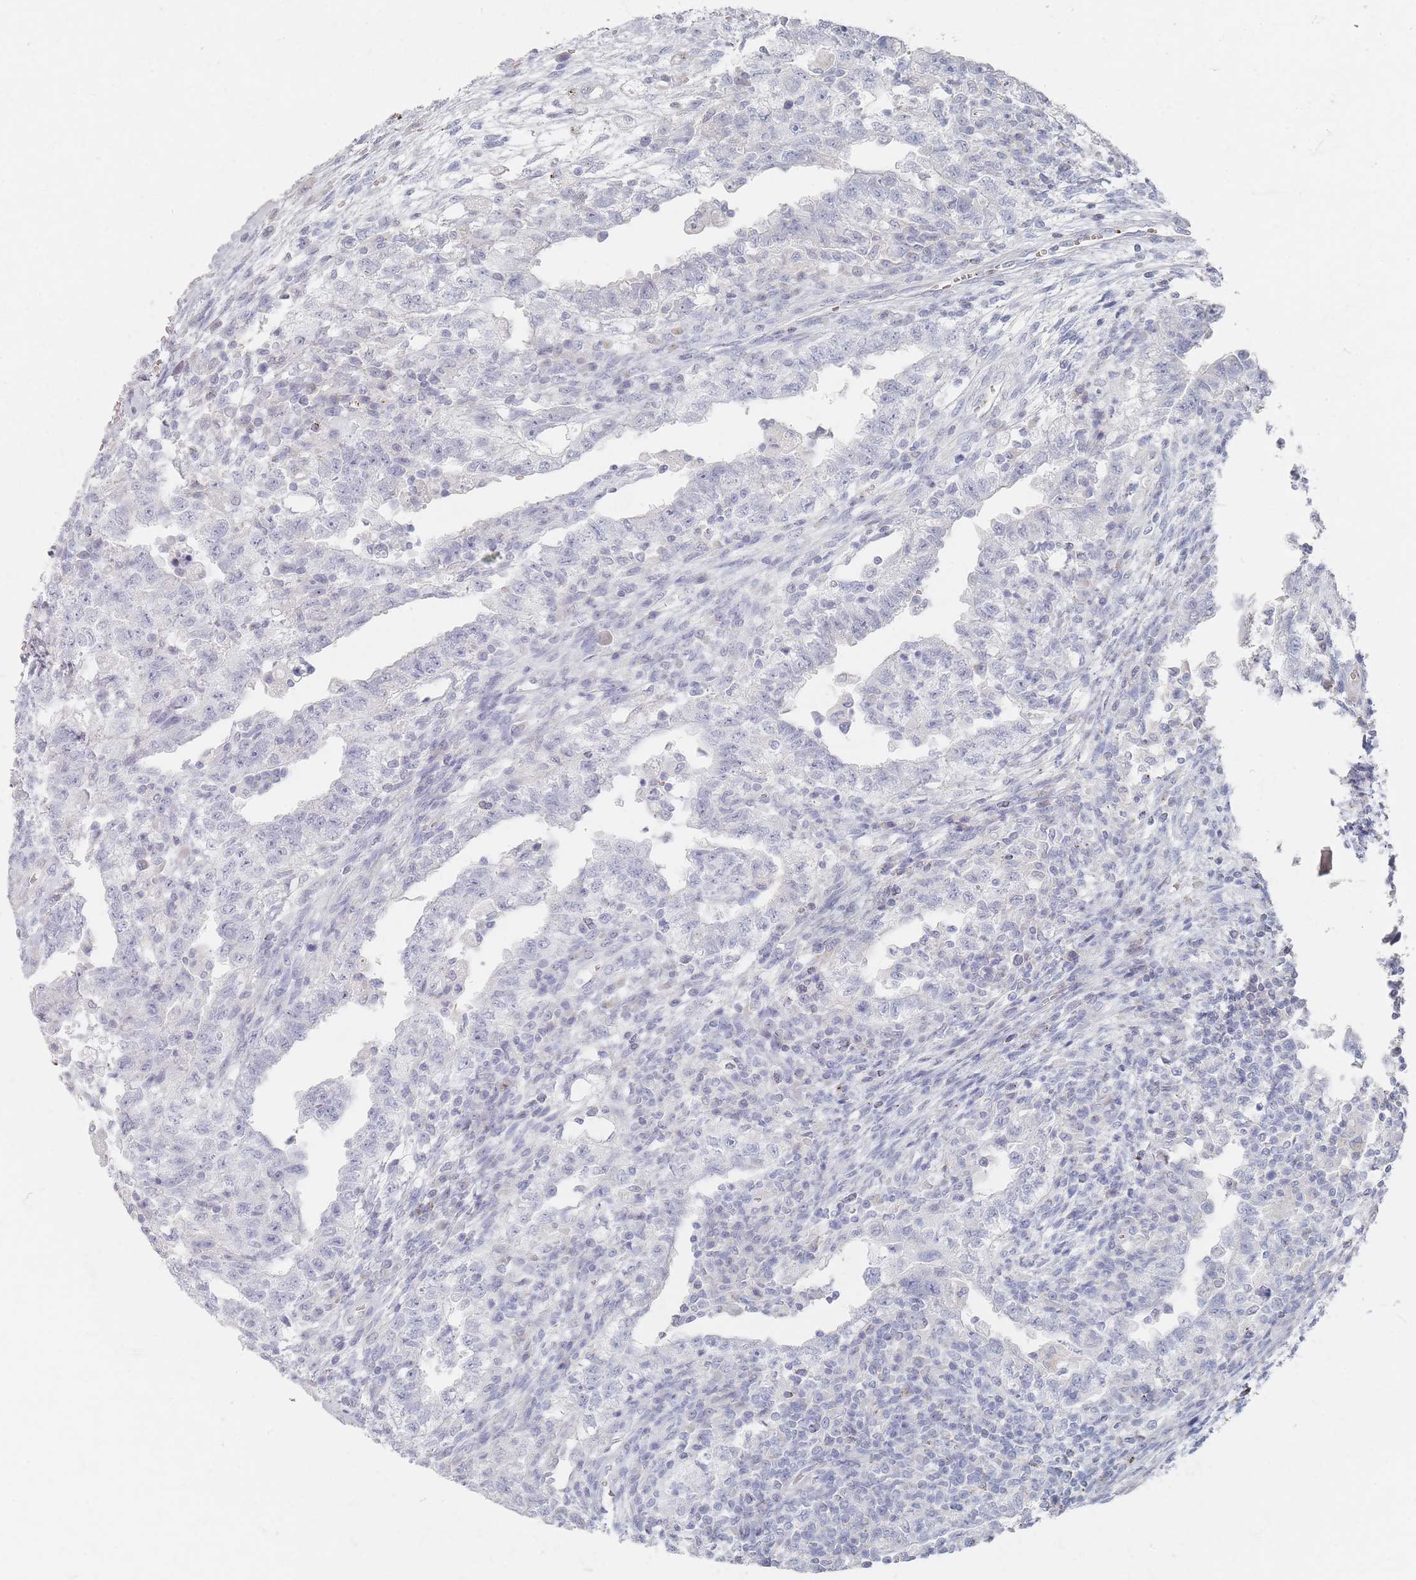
{"staining": {"intensity": "negative", "quantity": "none", "location": "none"}, "tissue": "testis cancer", "cell_type": "Tumor cells", "image_type": "cancer", "snomed": [{"axis": "morphology", "description": "Carcinoma, Embryonal, NOS"}, {"axis": "topography", "description": "Testis"}], "caption": "Testis cancer was stained to show a protein in brown. There is no significant positivity in tumor cells.", "gene": "SLC2A11", "patient": {"sex": "male", "age": 26}}